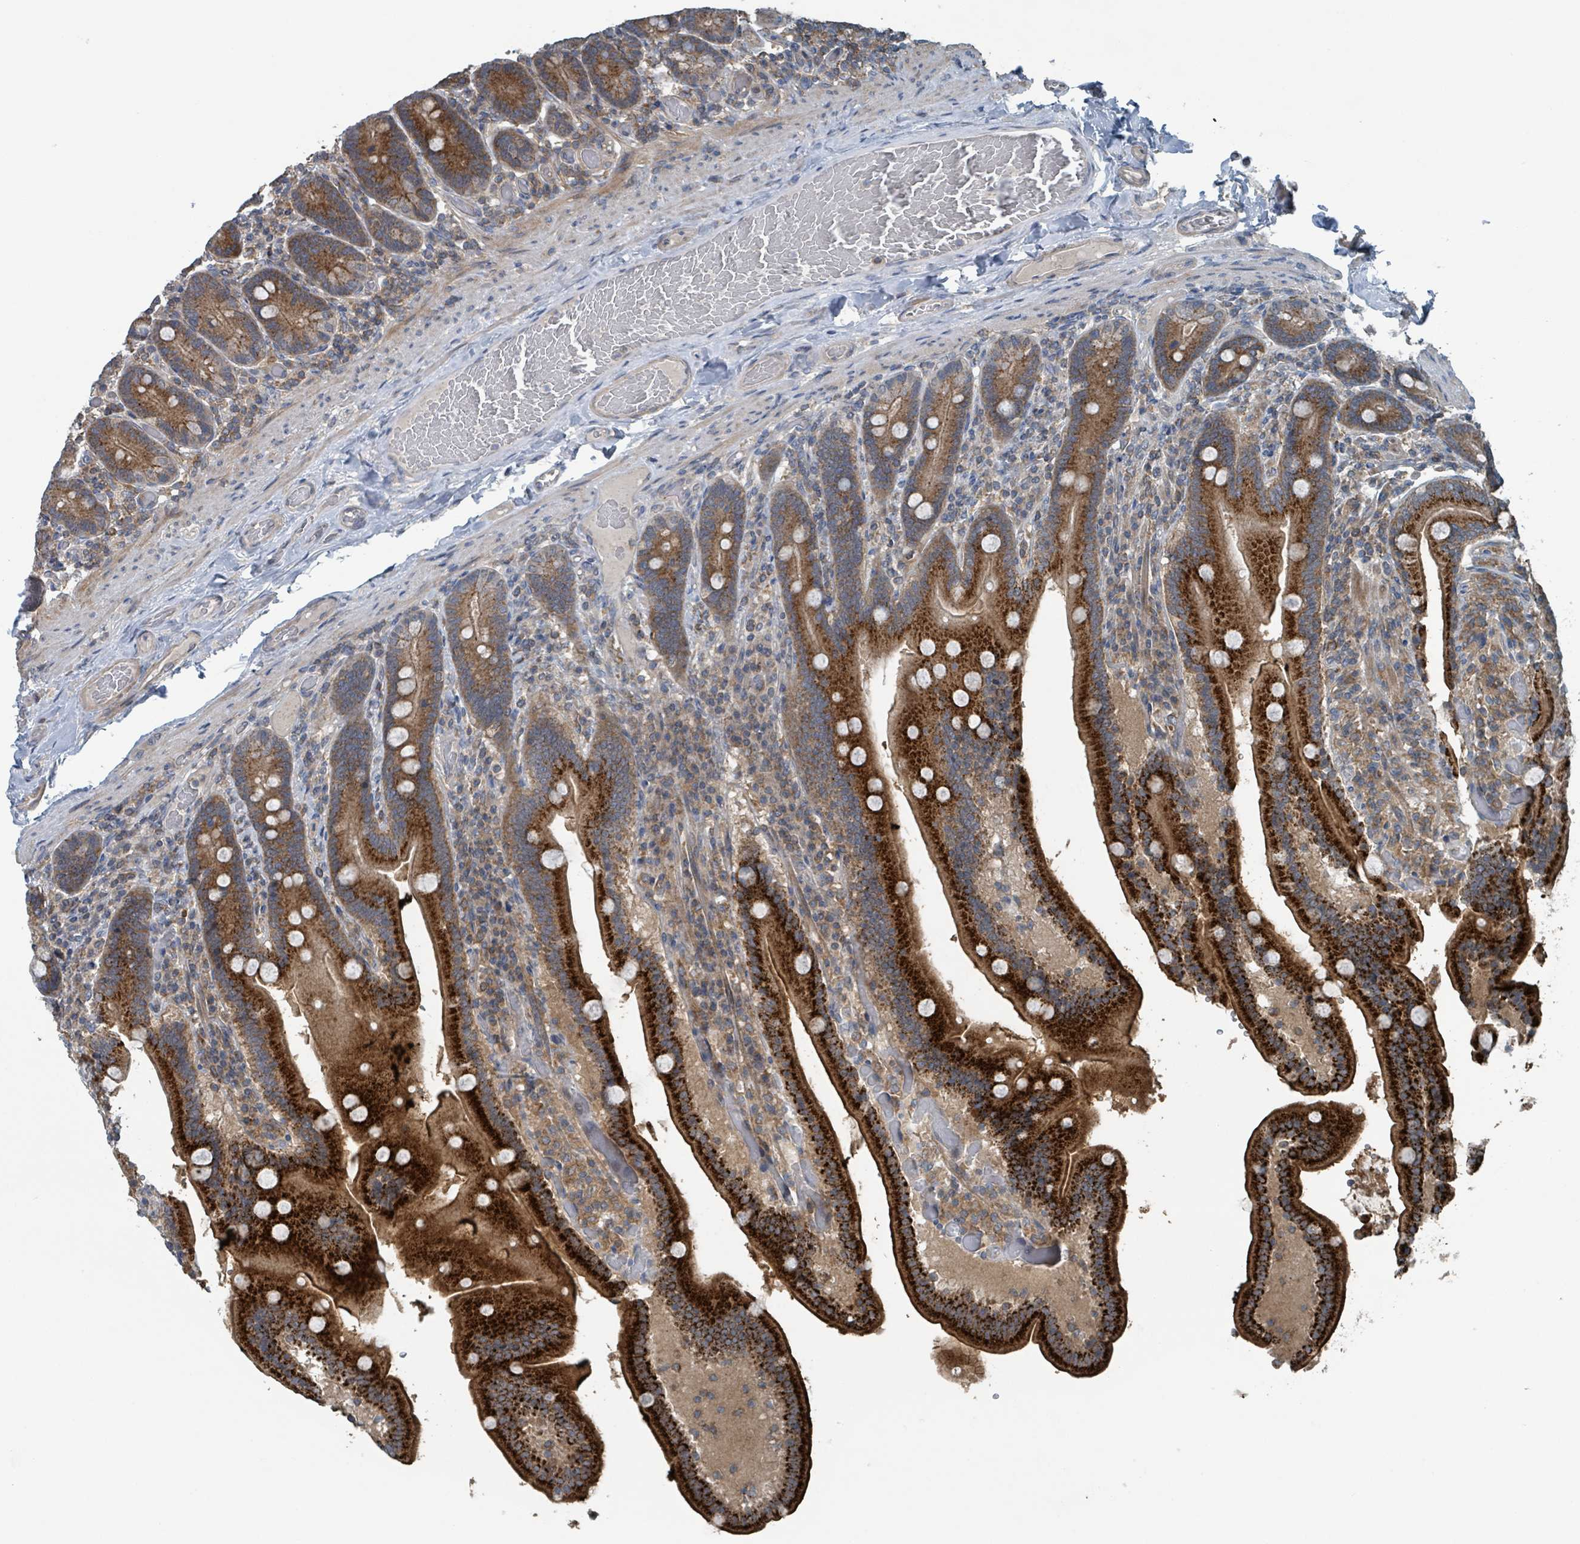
{"staining": {"intensity": "strong", "quantity": ">75%", "location": "cytoplasmic/membranous"}, "tissue": "duodenum", "cell_type": "Glandular cells", "image_type": "normal", "snomed": [{"axis": "morphology", "description": "Normal tissue, NOS"}, {"axis": "topography", "description": "Duodenum"}], "caption": "IHC photomicrograph of unremarkable duodenum stained for a protein (brown), which displays high levels of strong cytoplasmic/membranous positivity in about >75% of glandular cells.", "gene": "ACBD4", "patient": {"sex": "female", "age": 62}}